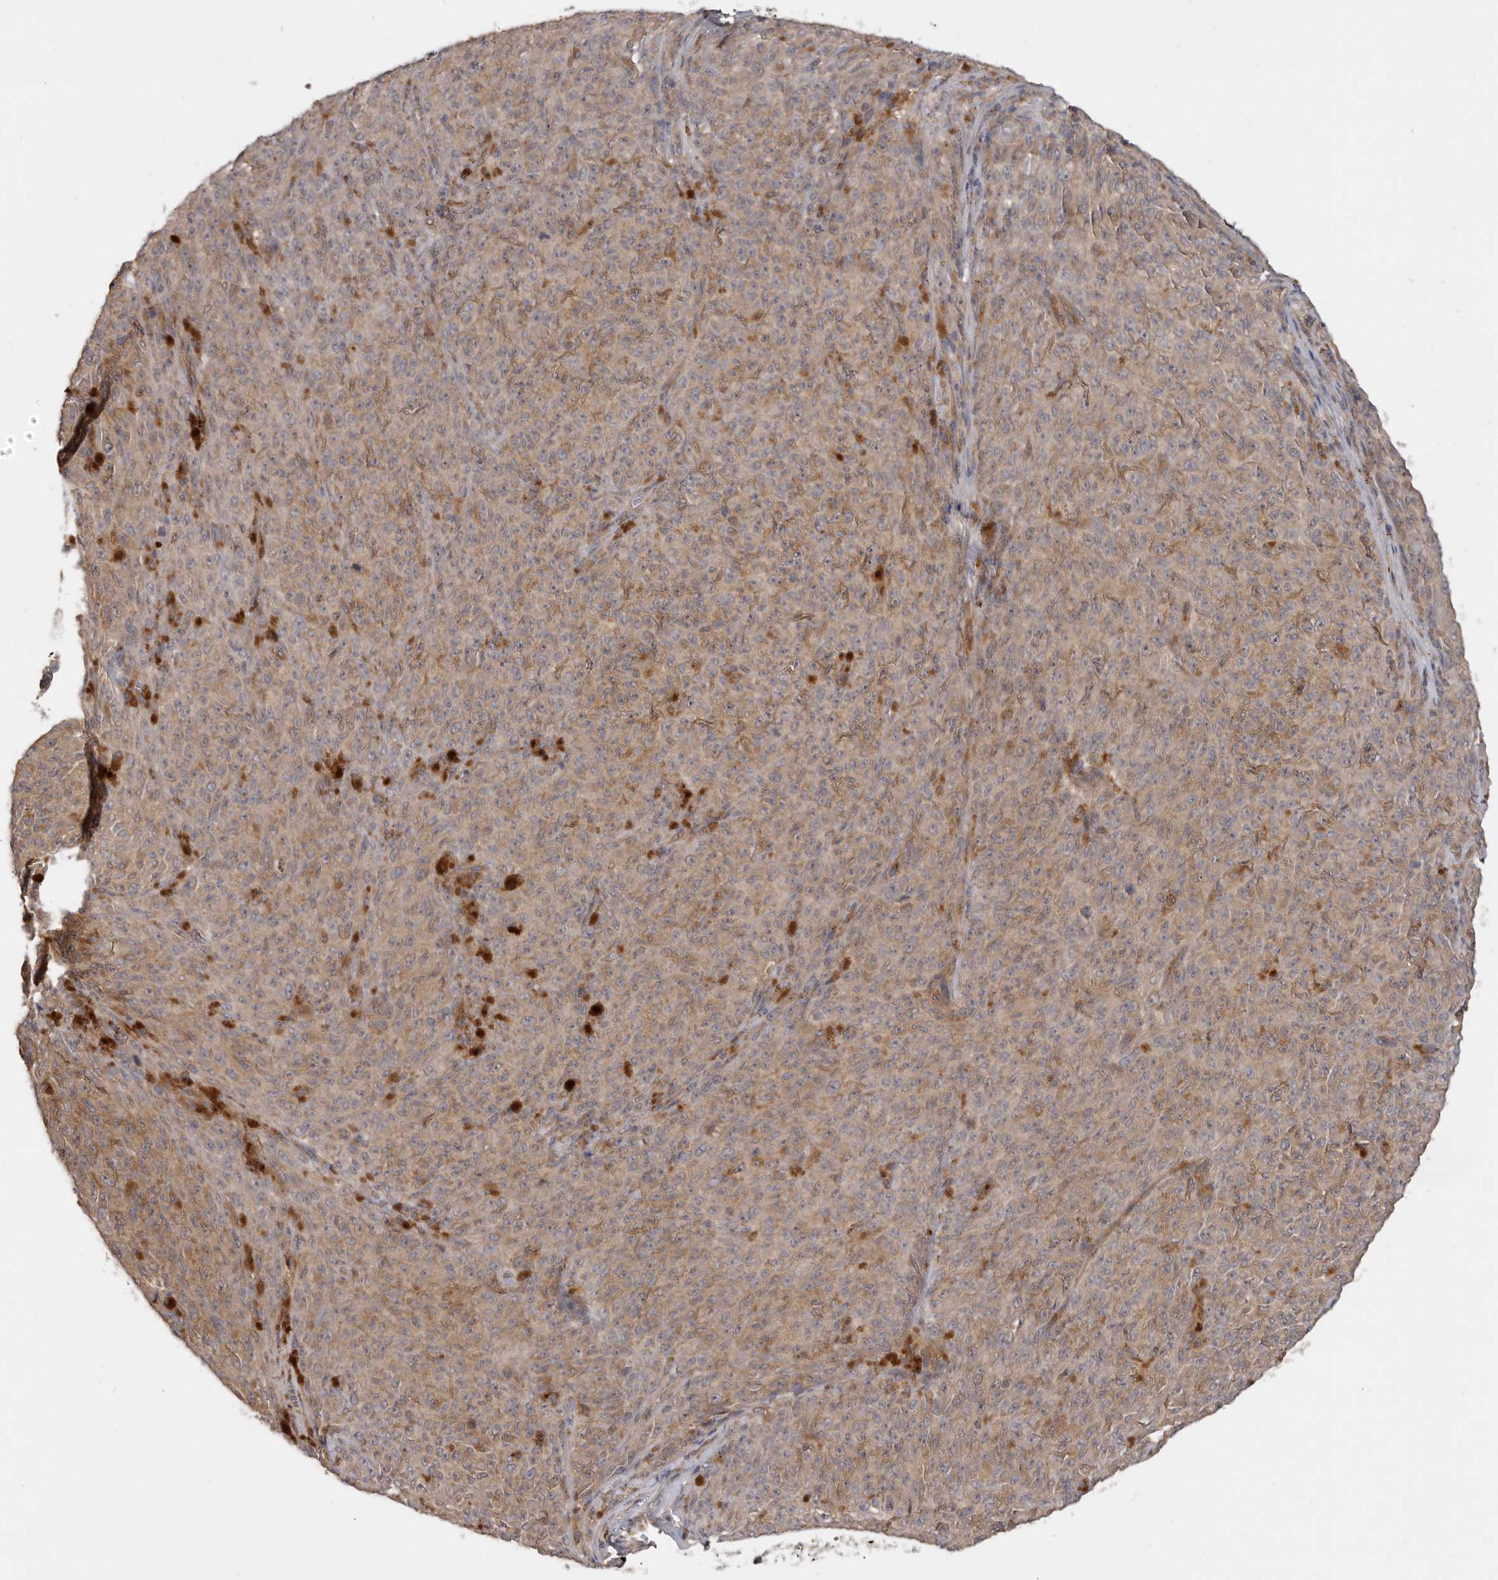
{"staining": {"intensity": "weak", "quantity": ">75%", "location": "cytoplasmic/membranous"}, "tissue": "melanoma", "cell_type": "Tumor cells", "image_type": "cancer", "snomed": [{"axis": "morphology", "description": "Malignant melanoma, NOS"}, {"axis": "topography", "description": "Skin"}], "caption": "IHC micrograph of neoplastic tissue: human melanoma stained using immunohistochemistry exhibits low levels of weak protein expression localized specifically in the cytoplasmic/membranous of tumor cells, appearing as a cytoplasmic/membranous brown color.", "gene": "ZNF232", "patient": {"sex": "female", "age": 82}}